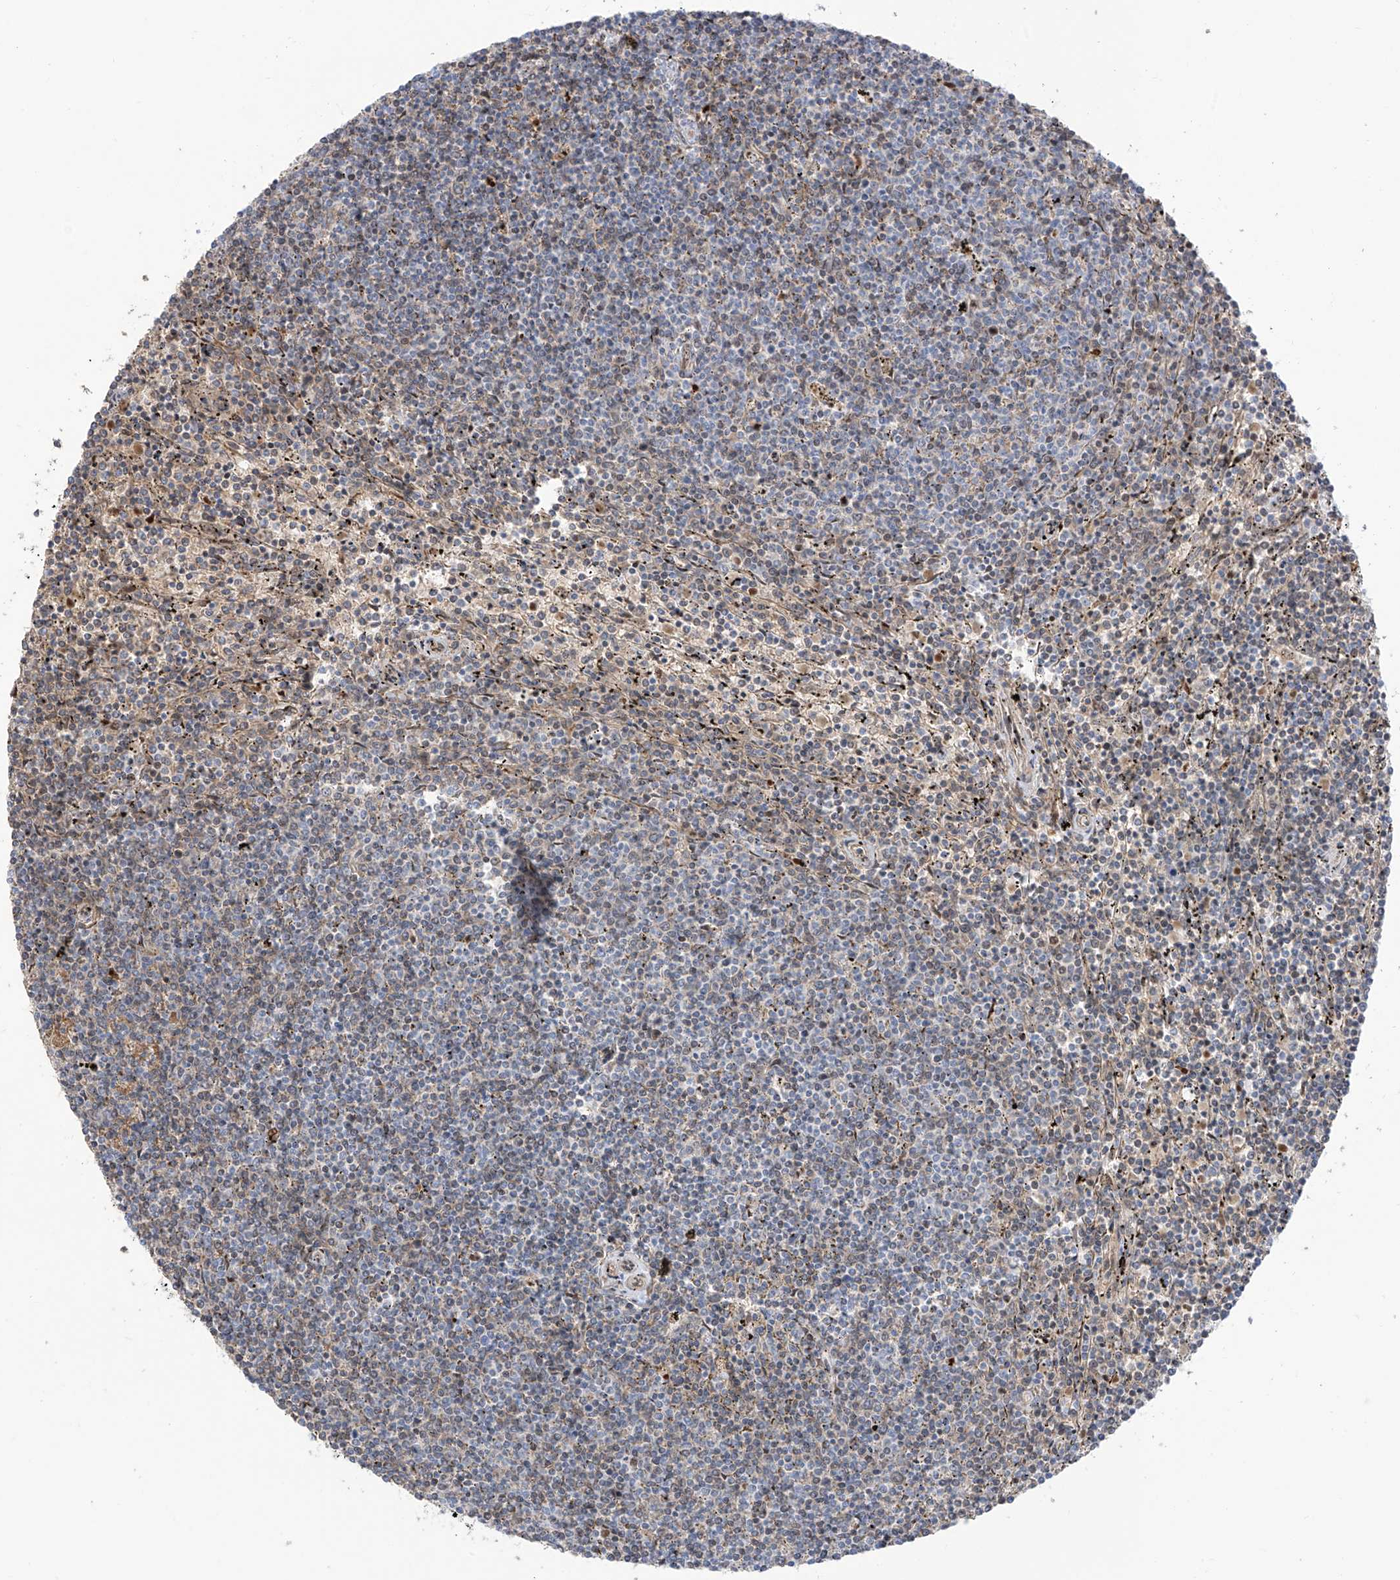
{"staining": {"intensity": "weak", "quantity": "<25%", "location": "cytoplasmic/membranous"}, "tissue": "lymphoma", "cell_type": "Tumor cells", "image_type": "cancer", "snomed": [{"axis": "morphology", "description": "Malignant lymphoma, non-Hodgkin's type, Low grade"}, {"axis": "topography", "description": "Spleen"}], "caption": "IHC micrograph of lymphoma stained for a protein (brown), which reveals no staining in tumor cells. (DAB (3,3'-diaminobenzidine) IHC with hematoxylin counter stain).", "gene": "ARHGEF40", "patient": {"sex": "female", "age": 50}}